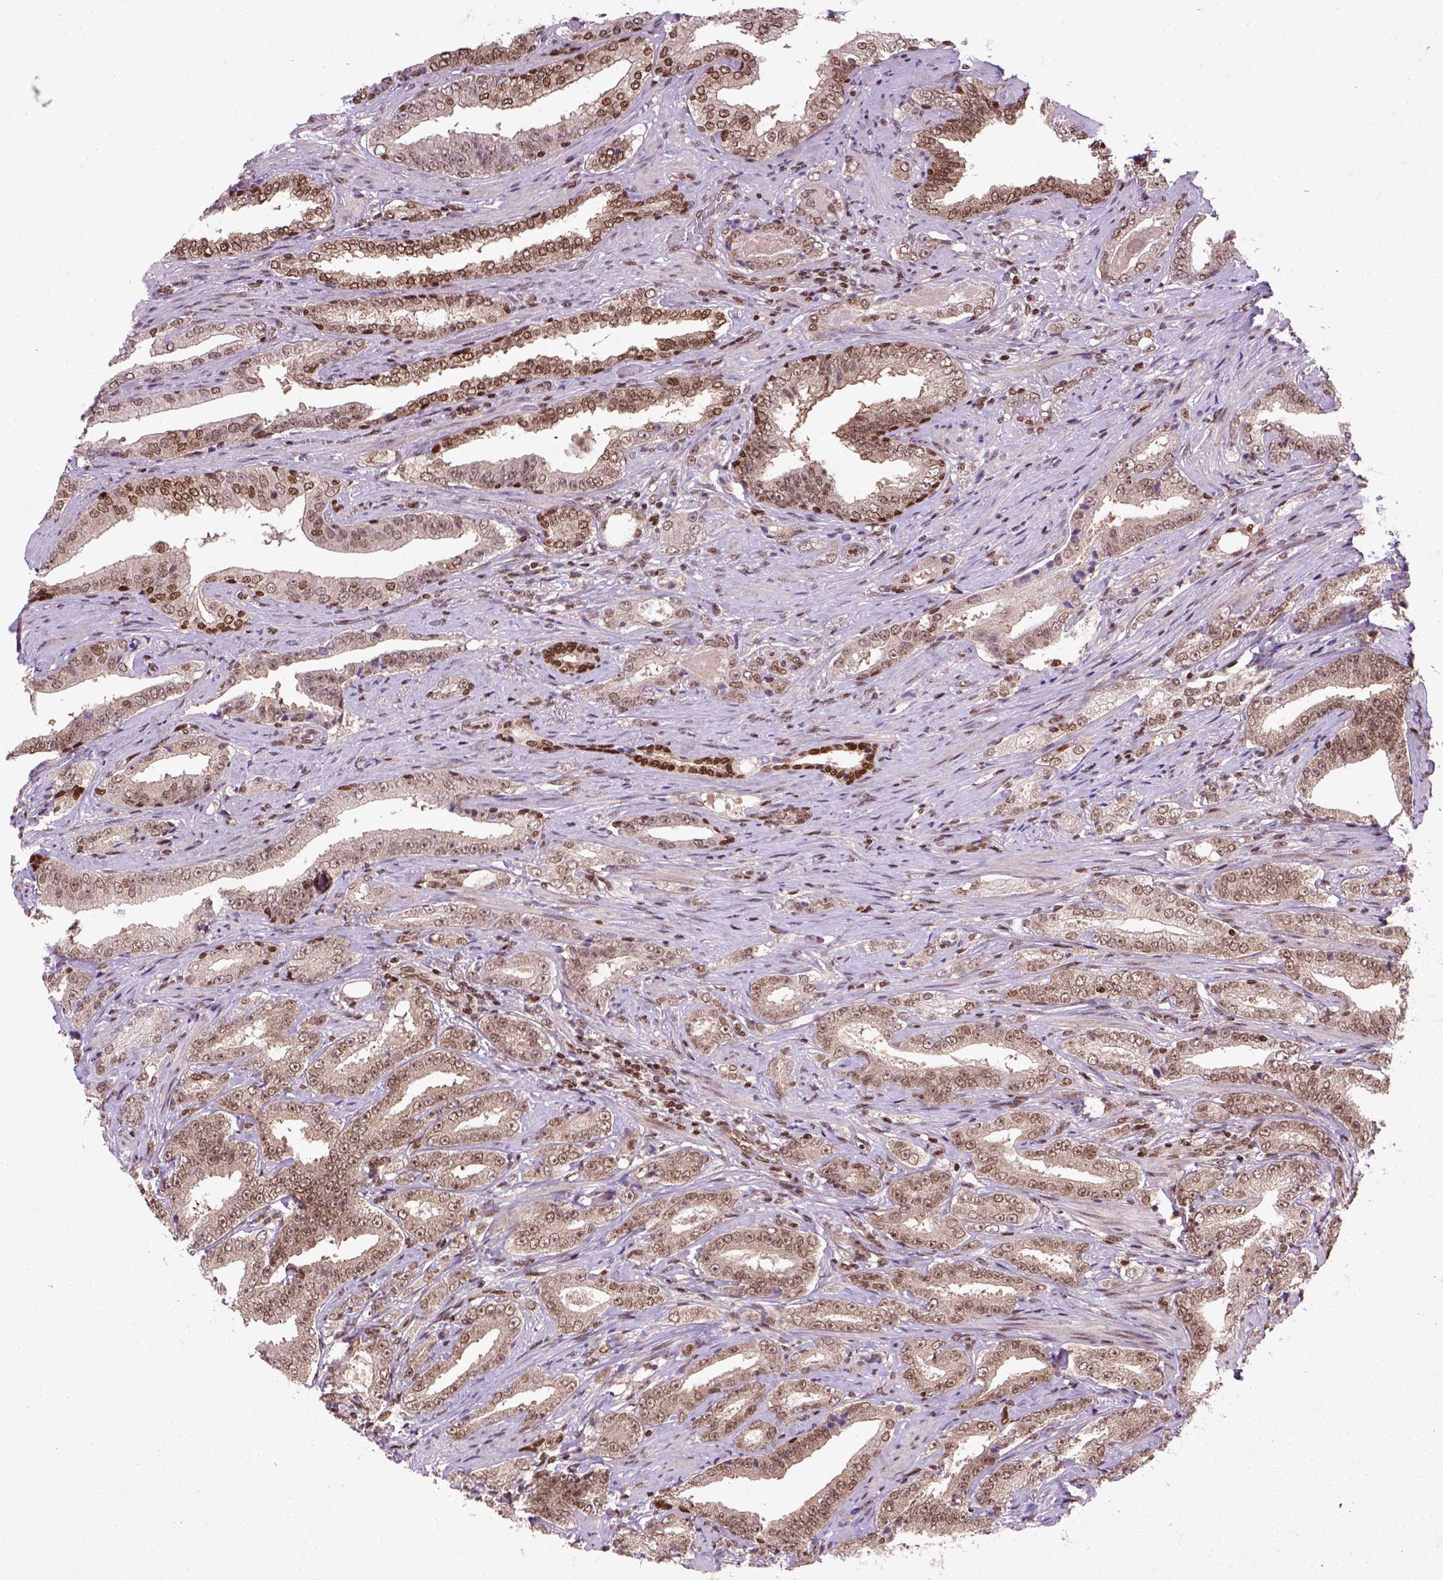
{"staining": {"intensity": "moderate", "quantity": ">75%", "location": "nuclear"}, "tissue": "prostate cancer", "cell_type": "Tumor cells", "image_type": "cancer", "snomed": [{"axis": "morphology", "description": "Adenocarcinoma, Low grade"}, {"axis": "topography", "description": "Prostate and seminal vesicle, NOS"}], "caption": "Immunohistochemistry of prostate cancer demonstrates medium levels of moderate nuclear expression in about >75% of tumor cells. Ihc stains the protein in brown and the nuclei are stained blue.", "gene": "MGMT", "patient": {"sex": "male", "age": 61}}